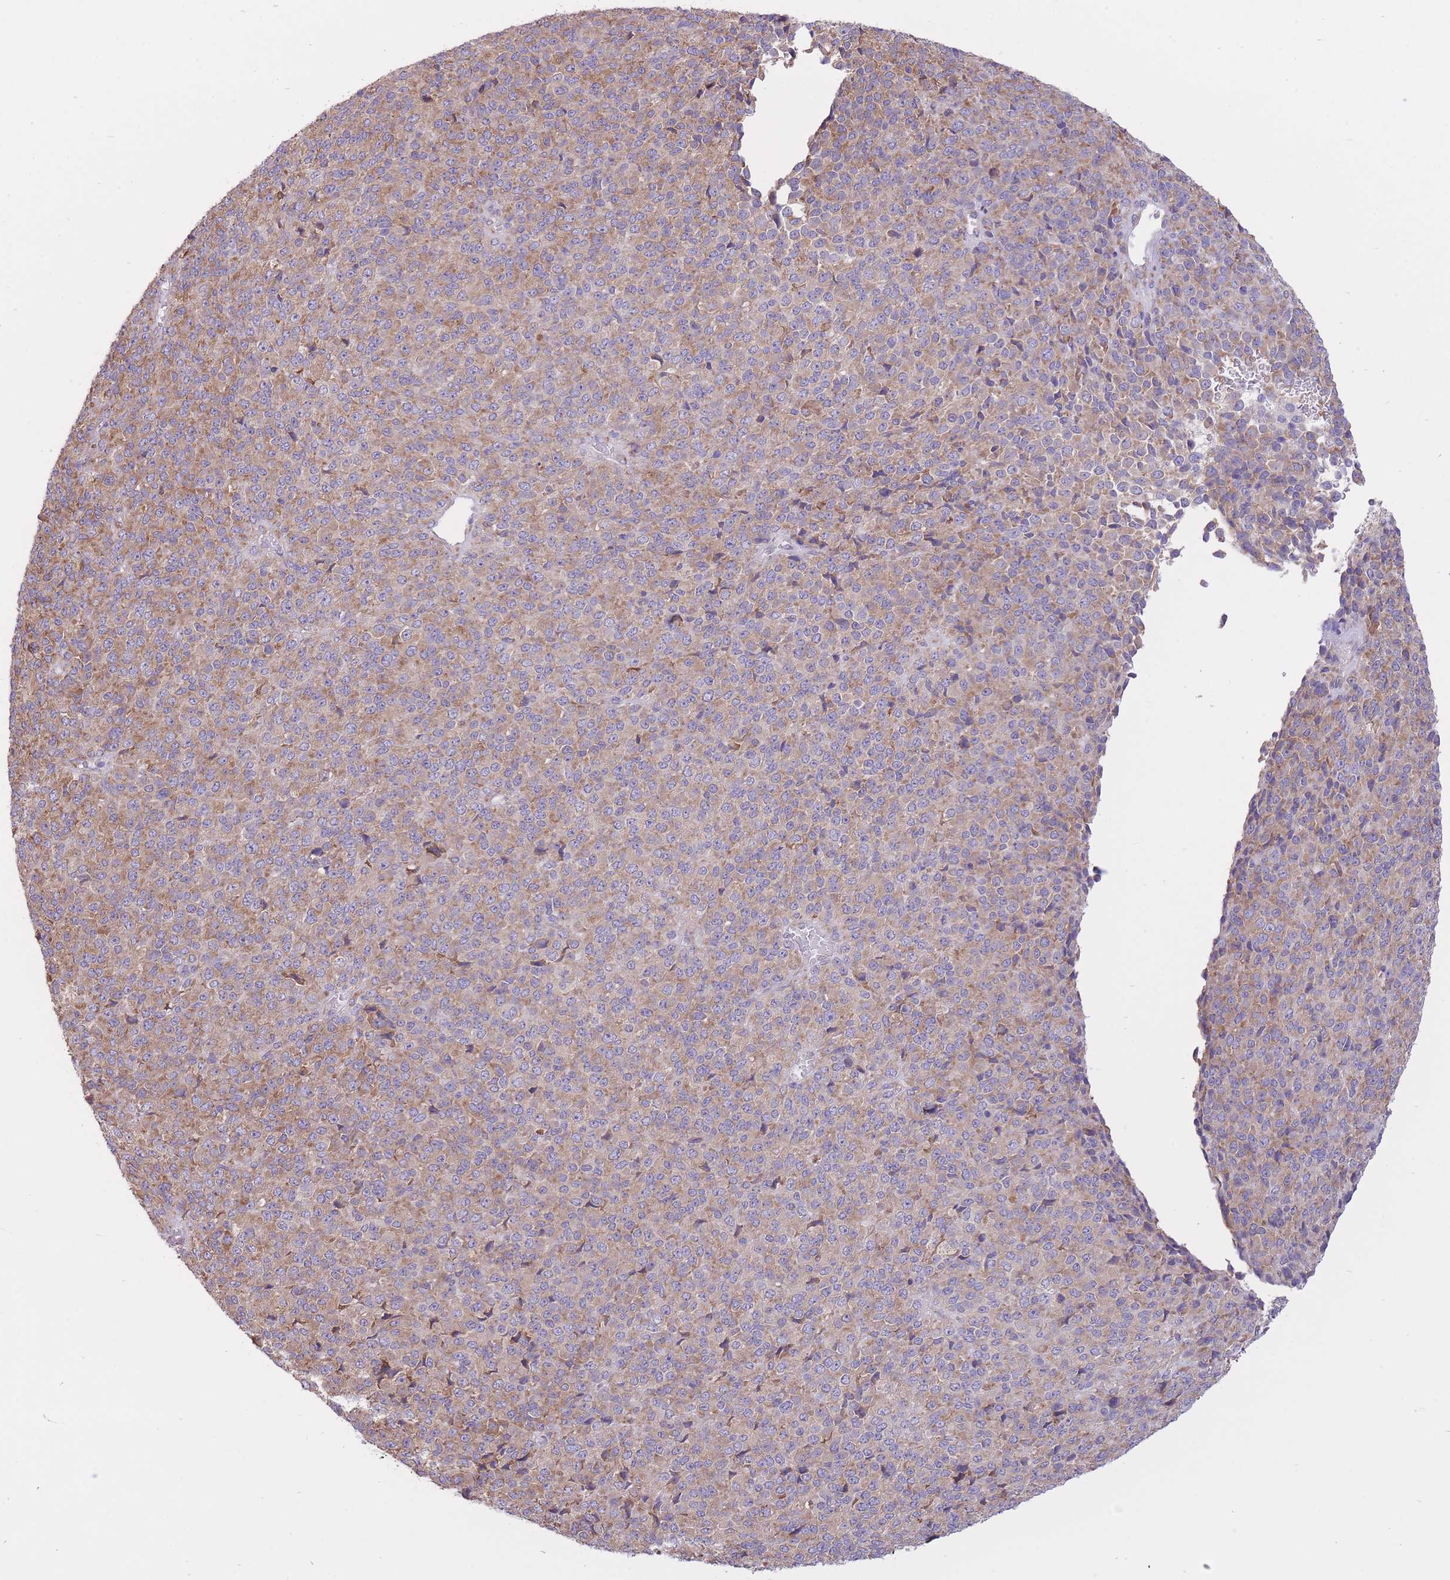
{"staining": {"intensity": "moderate", "quantity": ">75%", "location": "cytoplasmic/membranous"}, "tissue": "melanoma", "cell_type": "Tumor cells", "image_type": "cancer", "snomed": [{"axis": "morphology", "description": "Malignant melanoma, Metastatic site"}, {"axis": "topography", "description": "Brain"}], "caption": "Approximately >75% of tumor cells in melanoma exhibit moderate cytoplasmic/membranous protein staining as visualized by brown immunohistochemical staining.", "gene": "ZNF501", "patient": {"sex": "female", "age": 56}}